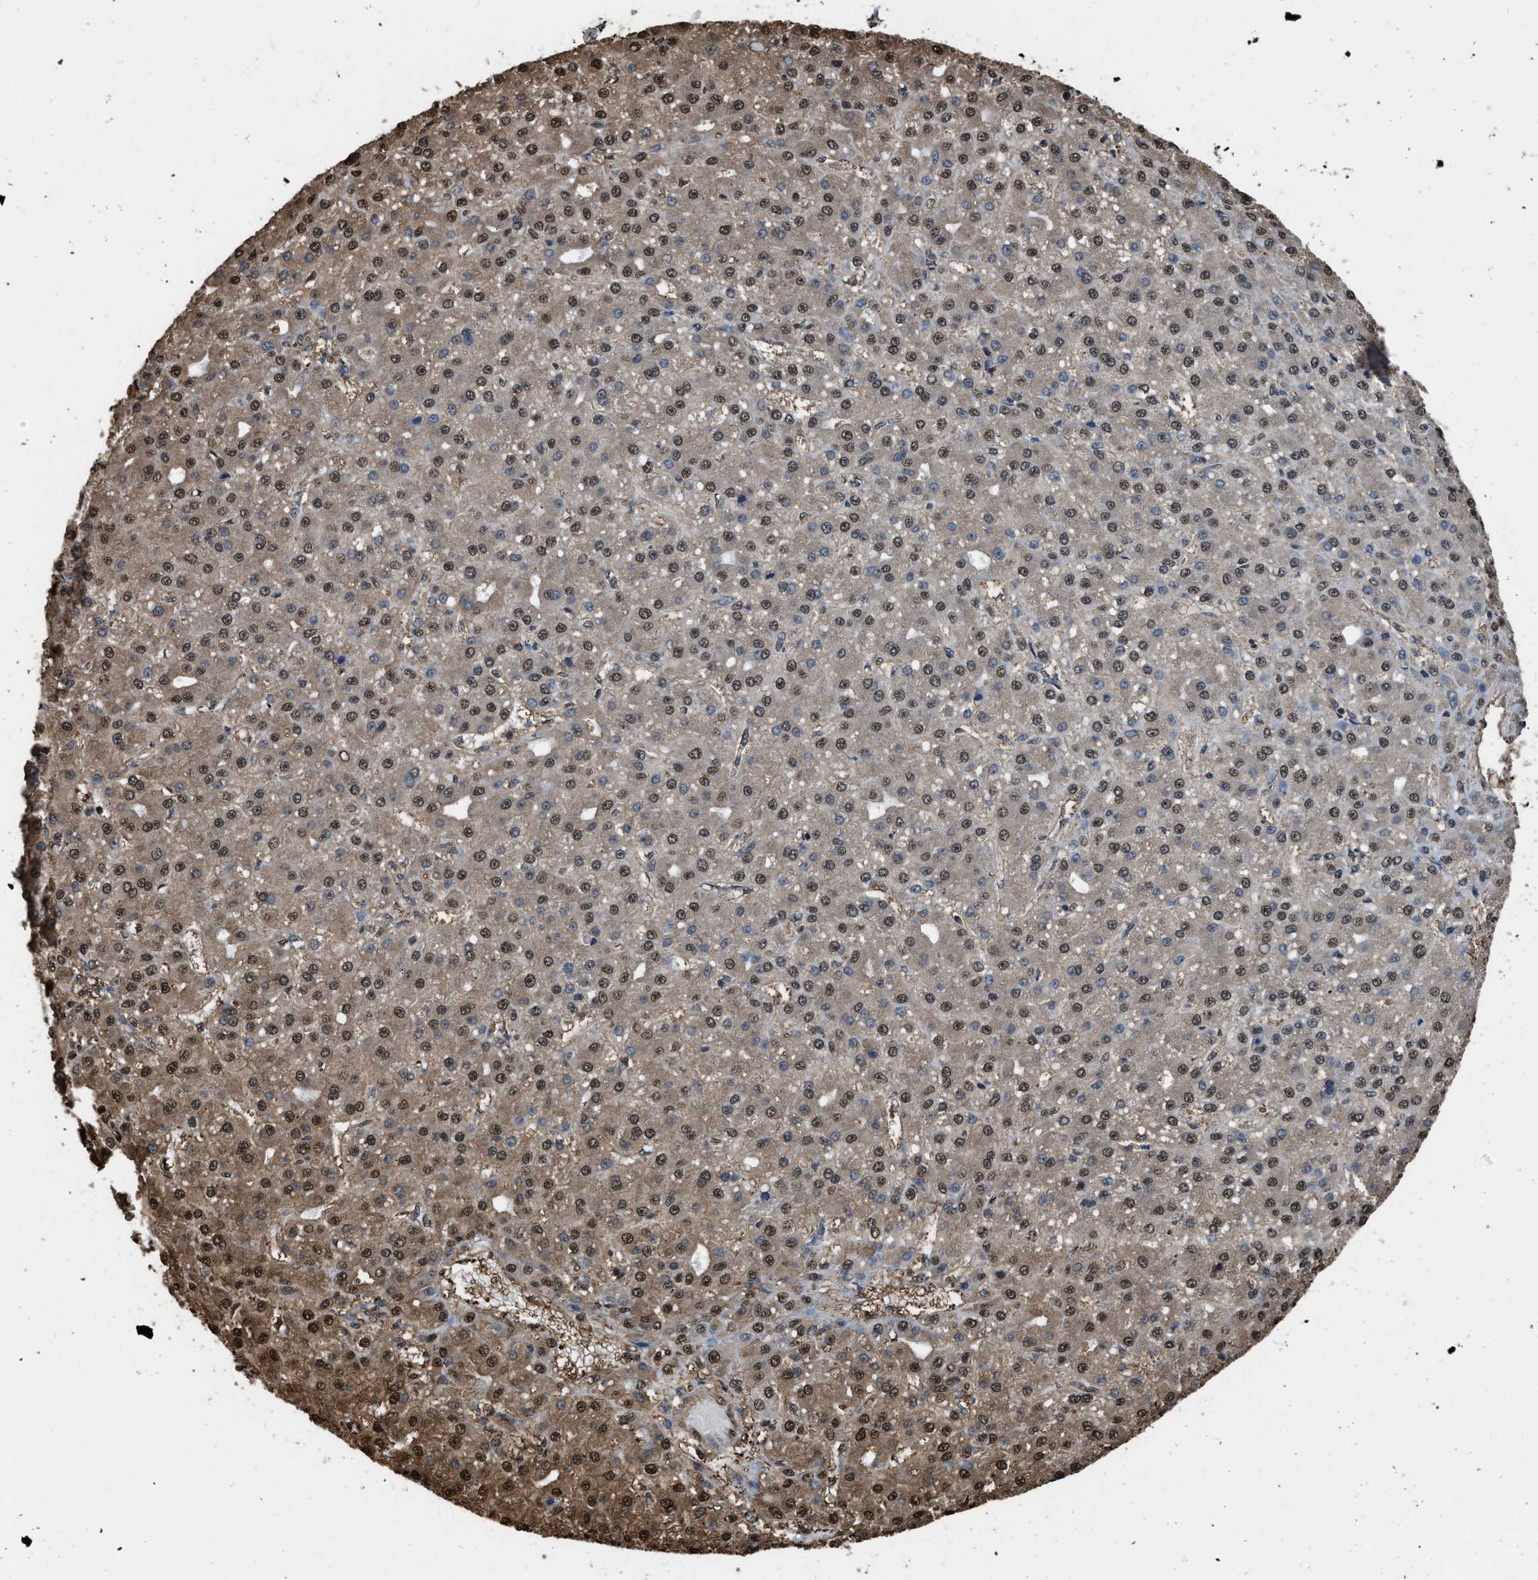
{"staining": {"intensity": "moderate", "quantity": ">75%", "location": "cytoplasmic/membranous,nuclear"}, "tissue": "liver cancer", "cell_type": "Tumor cells", "image_type": "cancer", "snomed": [{"axis": "morphology", "description": "Carcinoma, Hepatocellular, NOS"}, {"axis": "topography", "description": "Liver"}], "caption": "Liver hepatocellular carcinoma tissue reveals moderate cytoplasmic/membranous and nuclear expression in about >75% of tumor cells, visualized by immunohistochemistry.", "gene": "FNTA", "patient": {"sex": "male", "age": 67}}